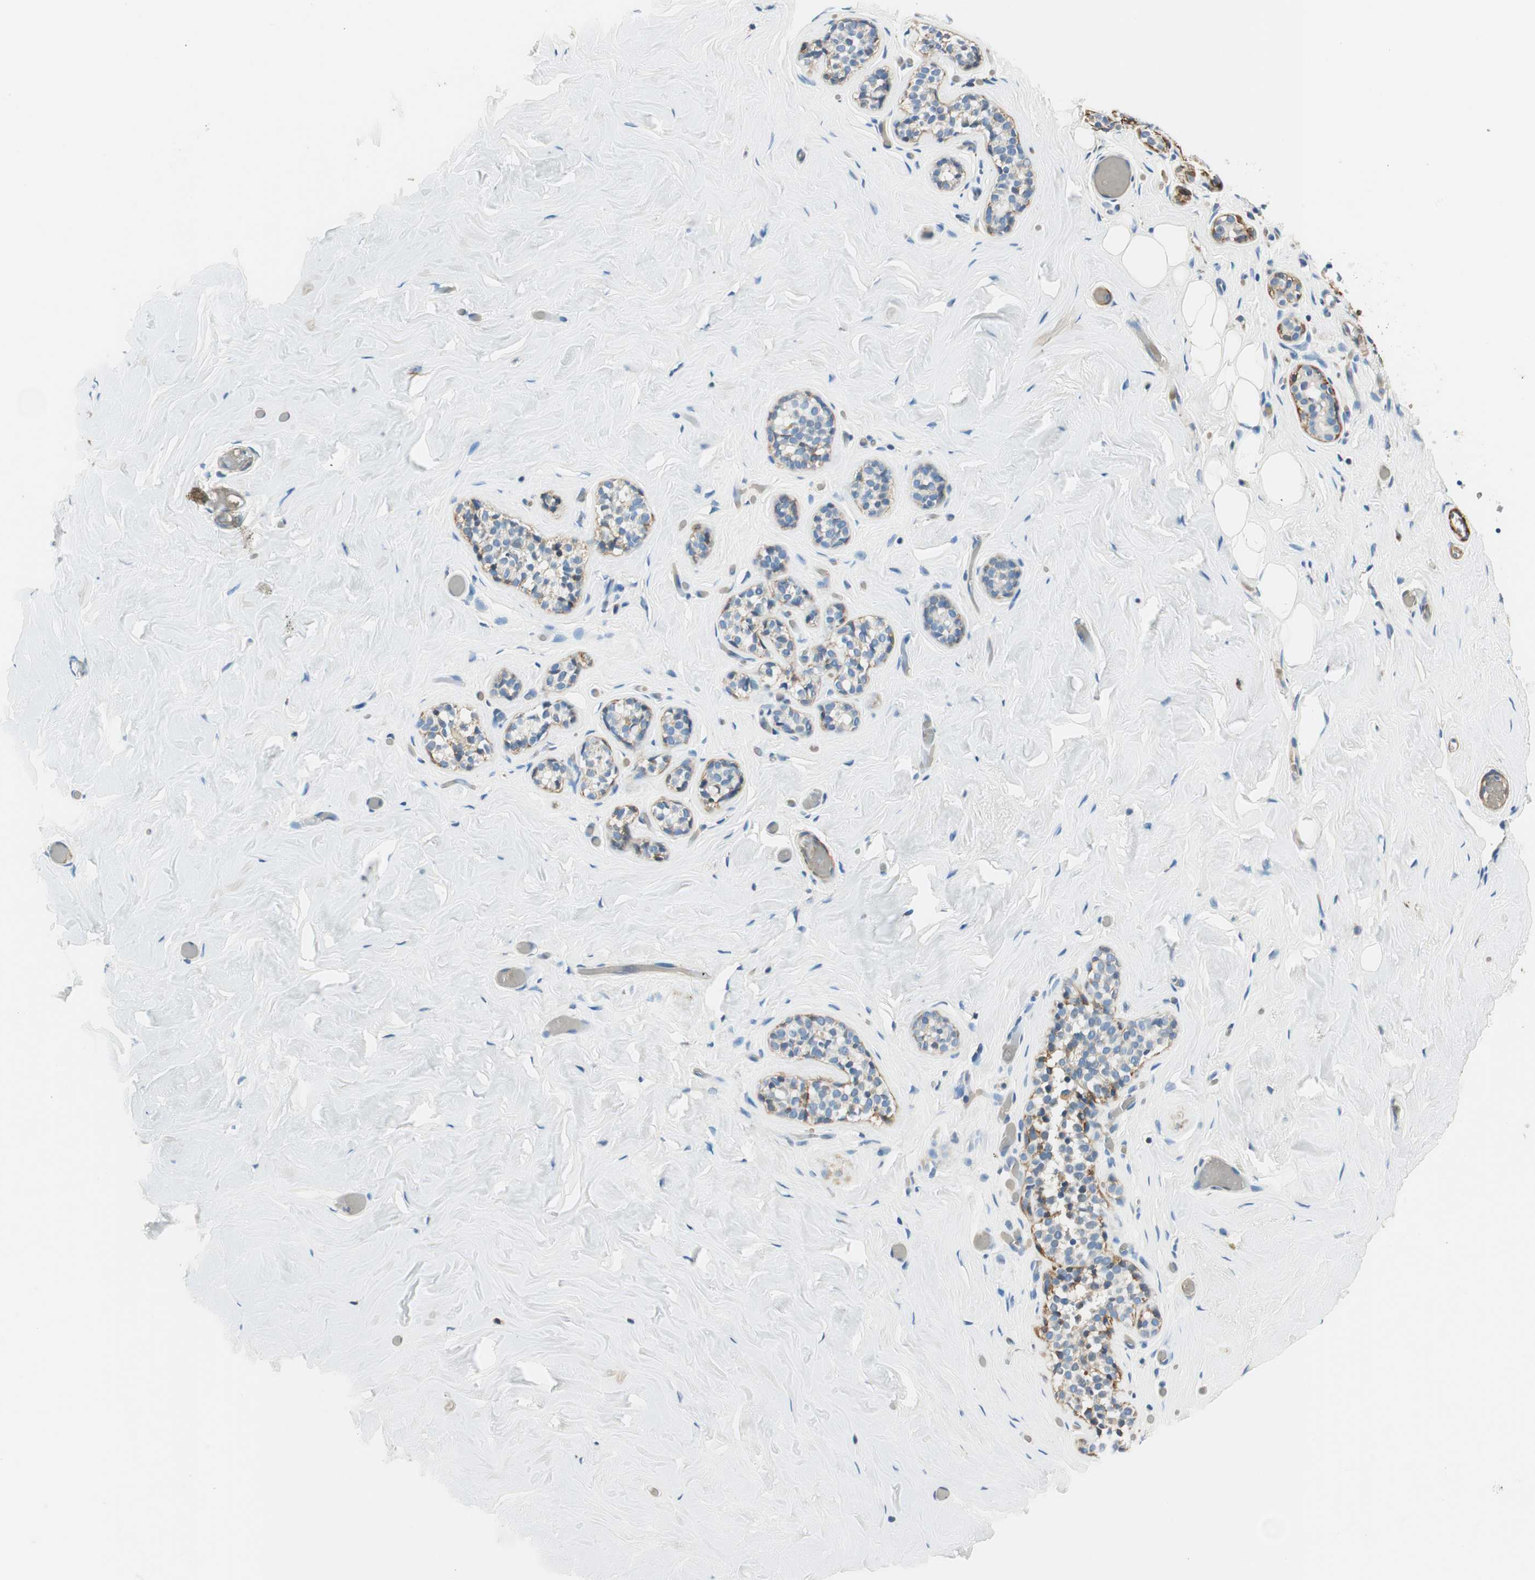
{"staining": {"intensity": "negative", "quantity": "none", "location": "none"}, "tissue": "breast", "cell_type": "Adipocytes", "image_type": "normal", "snomed": [{"axis": "morphology", "description": "Normal tissue, NOS"}, {"axis": "topography", "description": "Breast"}], "caption": "Human breast stained for a protein using immunohistochemistry shows no expression in adipocytes.", "gene": "RORB", "patient": {"sex": "female", "age": 75}}